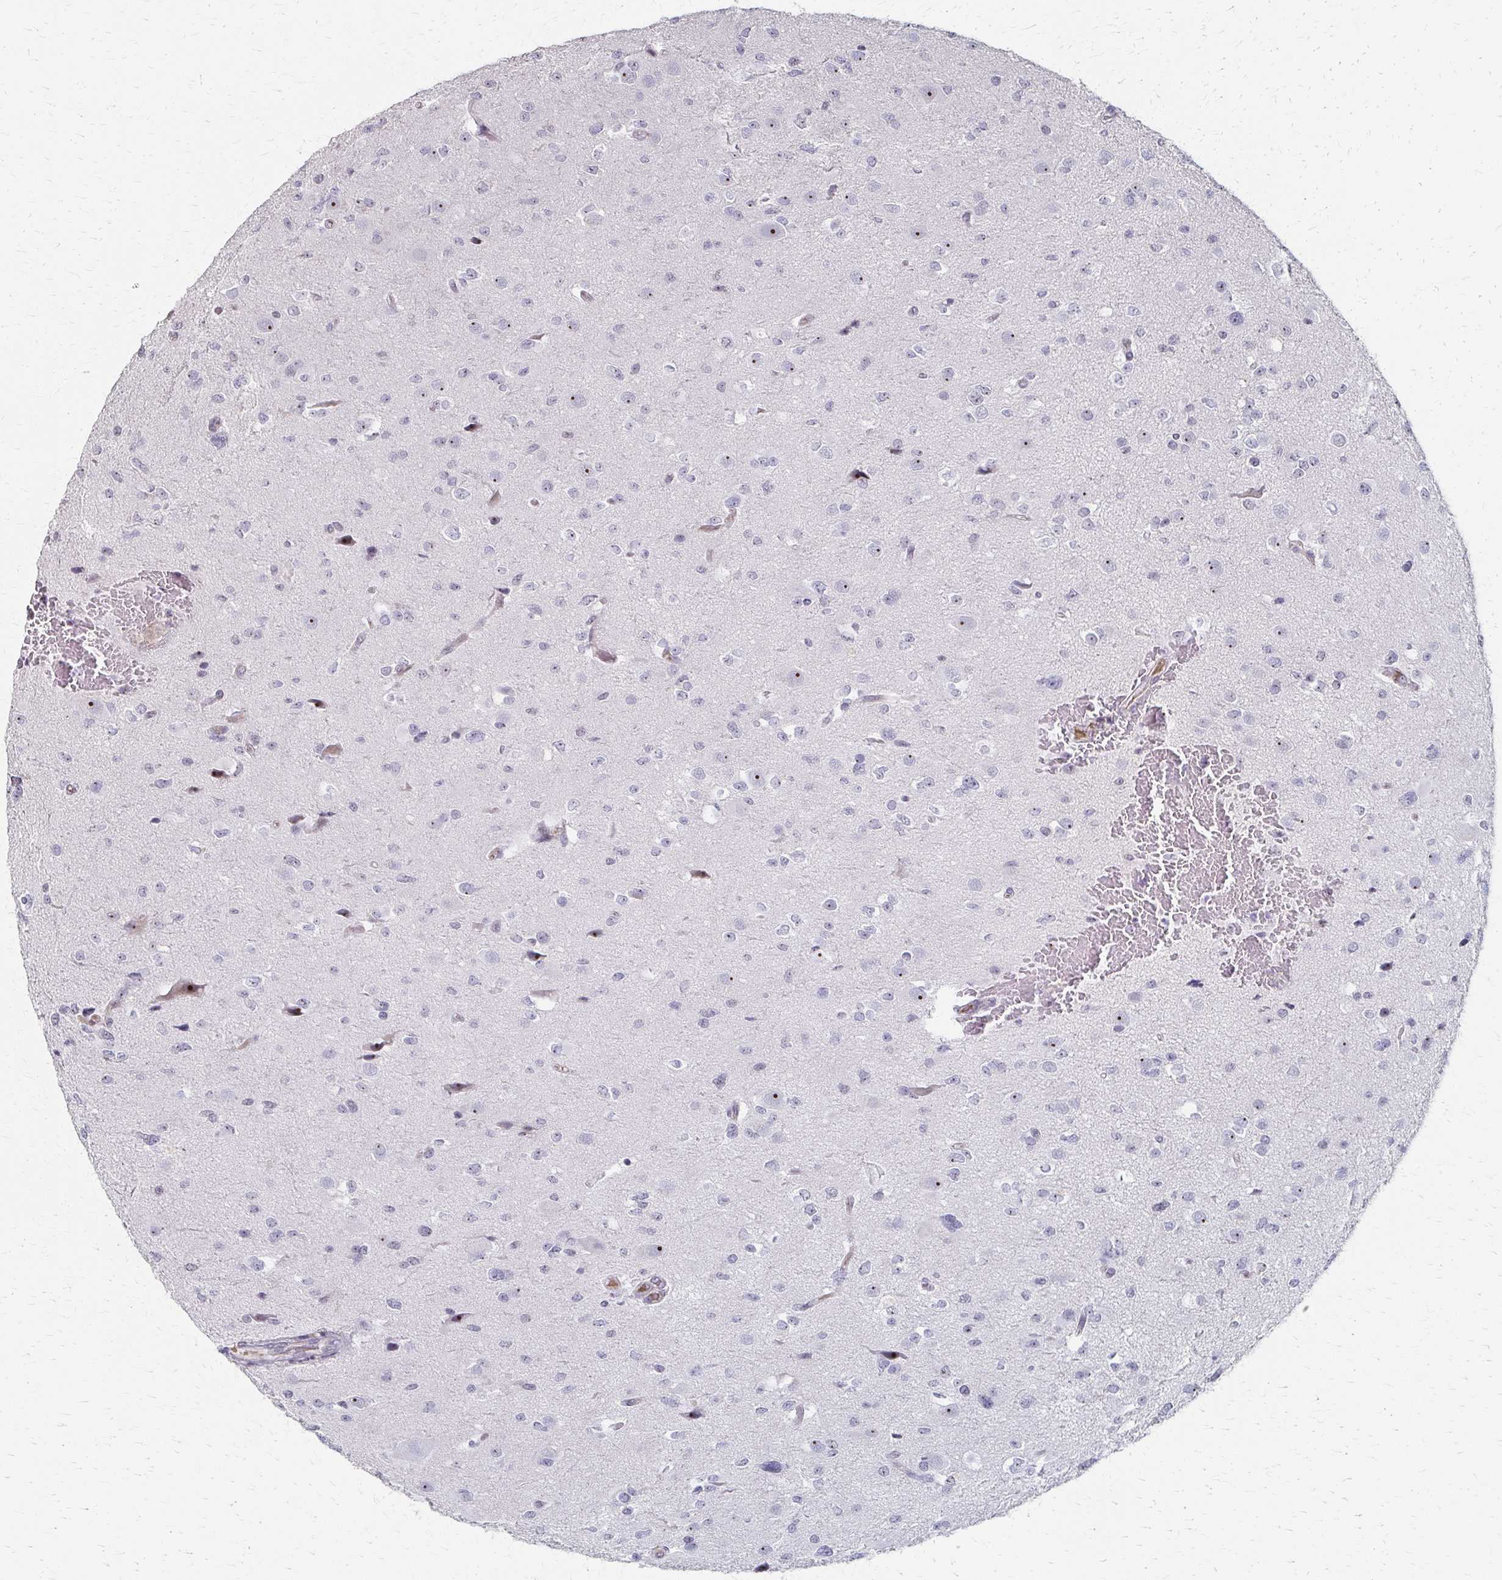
{"staining": {"intensity": "negative", "quantity": "none", "location": "none"}, "tissue": "glioma", "cell_type": "Tumor cells", "image_type": "cancer", "snomed": [{"axis": "morphology", "description": "Glioma, malignant, Low grade"}, {"axis": "topography", "description": "Brain"}], "caption": "This photomicrograph is of glioma stained with immunohistochemistry (IHC) to label a protein in brown with the nuclei are counter-stained blue. There is no expression in tumor cells.", "gene": "PES1", "patient": {"sex": "female", "age": 32}}